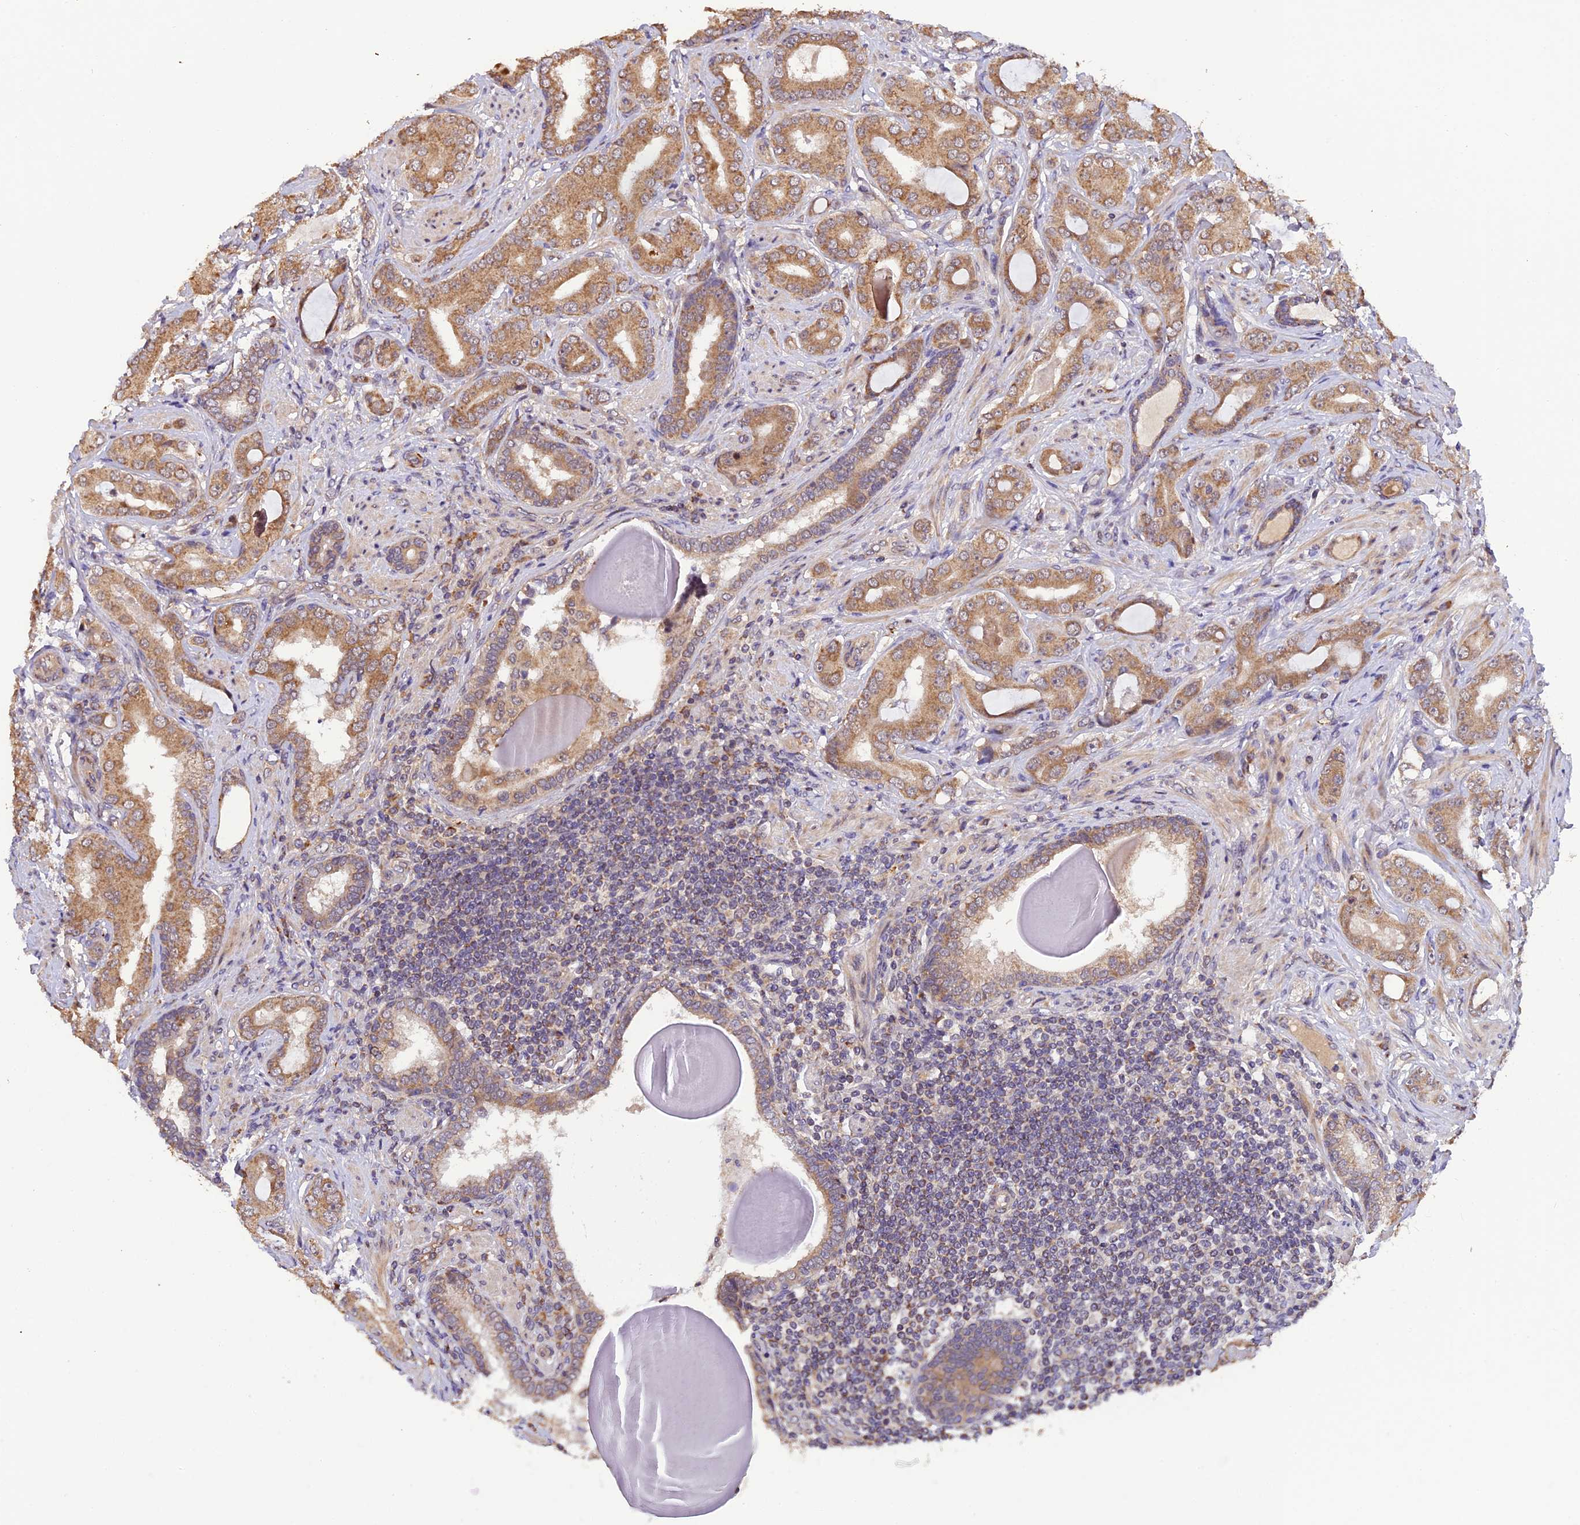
{"staining": {"intensity": "moderate", "quantity": ">75%", "location": "cytoplasmic/membranous"}, "tissue": "prostate cancer", "cell_type": "Tumor cells", "image_type": "cancer", "snomed": [{"axis": "morphology", "description": "Adenocarcinoma, Low grade"}, {"axis": "topography", "description": "Prostate"}], "caption": "Immunohistochemical staining of prostate cancer (adenocarcinoma (low-grade)) demonstrates moderate cytoplasmic/membranous protein staining in about >75% of tumor cells.", "gene": "MNS1", "patient": {"sex": "male", "age": 57}}